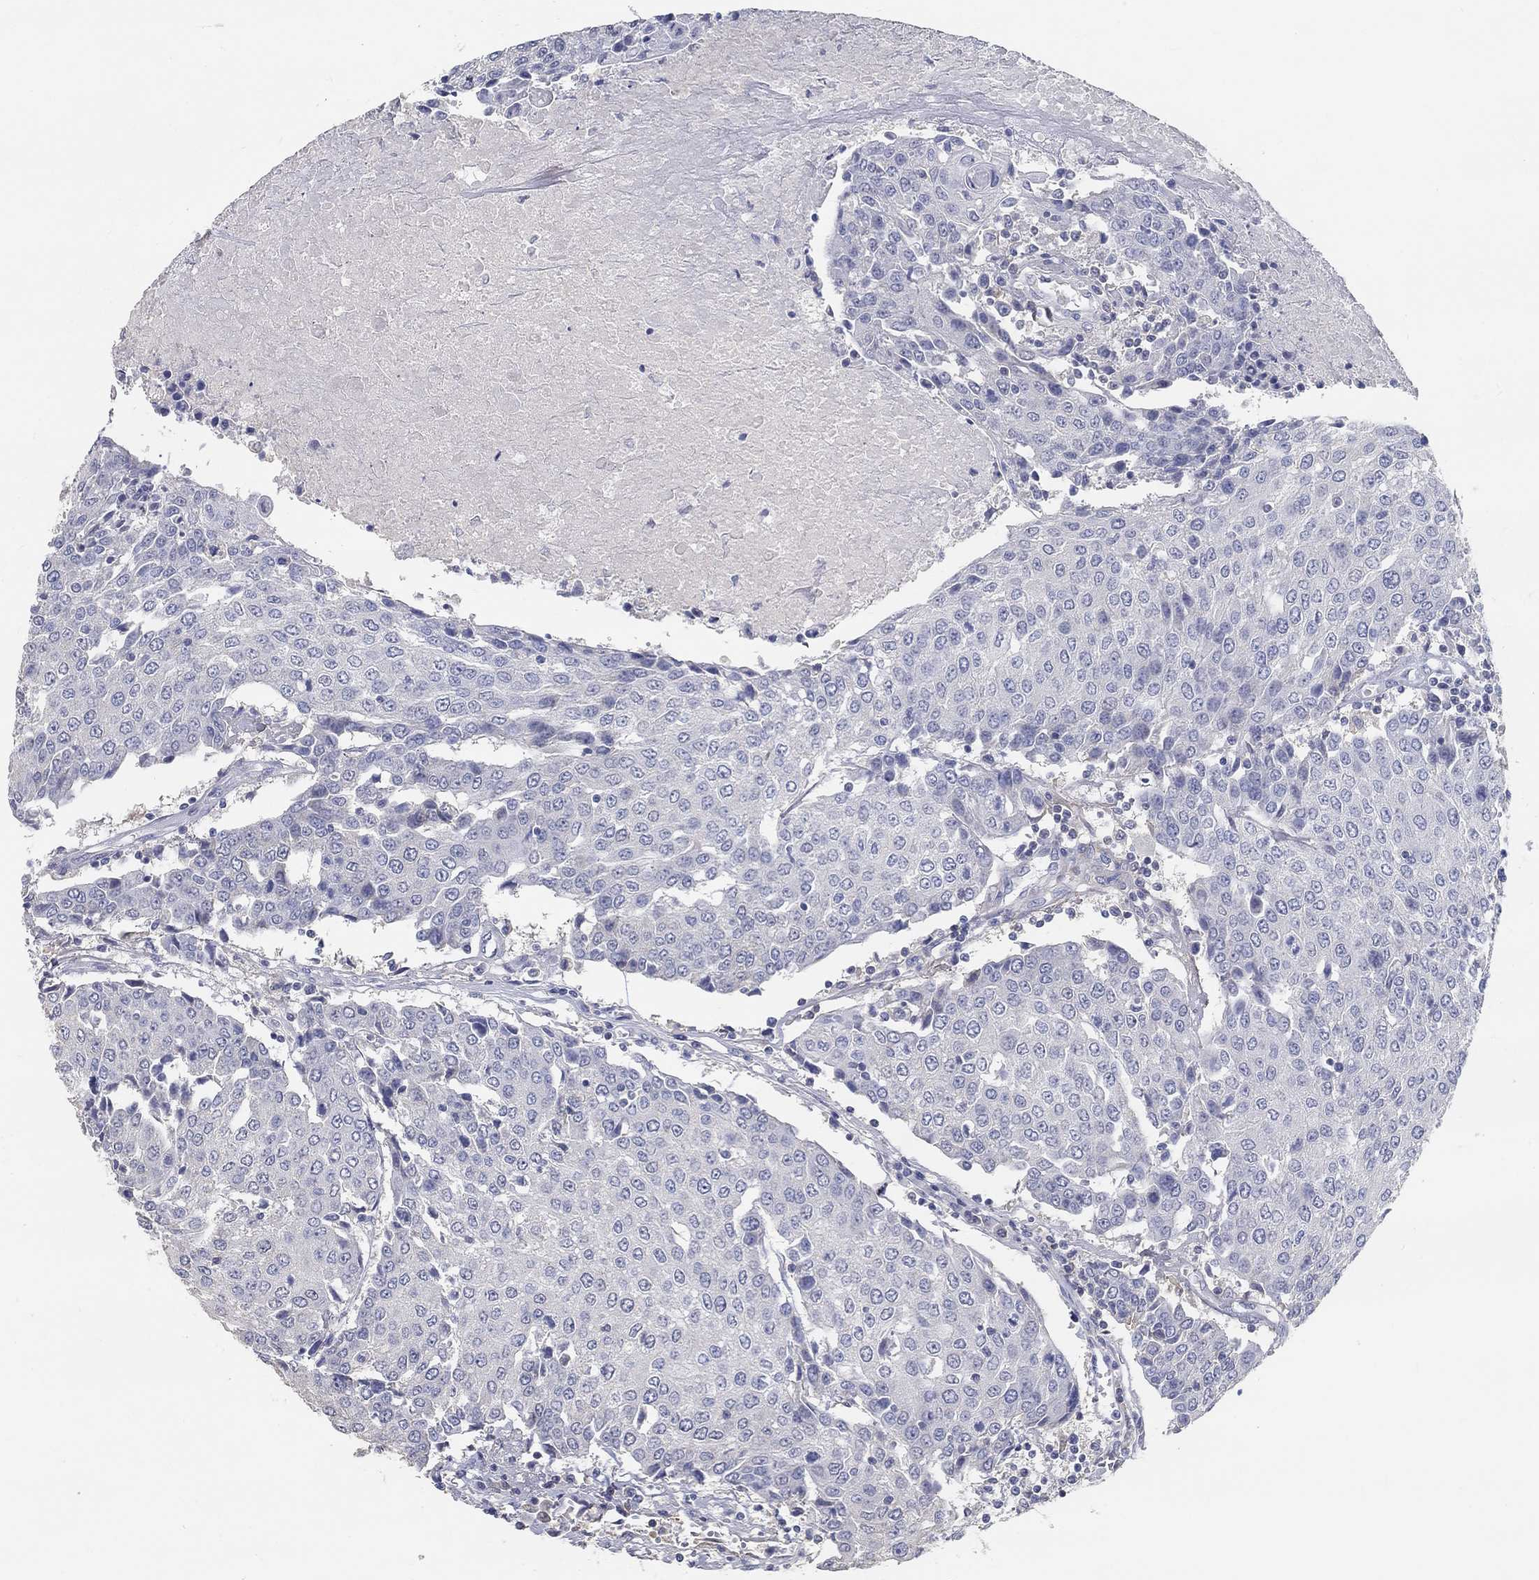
{"staining": {"intensity": "negative", "quantity": "none", "location": "none"}, "tissue": "urothelial cancer", "cell_type": "Tumor cells", "image_type": "cancer", "snomed": [{"axis": "morphology", "description": "Urothelial carcinoma, High grade"}, {"axis": "topography", "description": "Urinary bladder"}], "caption": "The histopathology image exhibits no staining of tumor cells in urothelial cancer. (Stains: DAB immunohistochemistry (IHC) with hematoxylin counter stain, Microscopy: brightfield microscopy at high magnification).", "gene": "FGF2", "patient": {"sex": "female", "age": 85}}